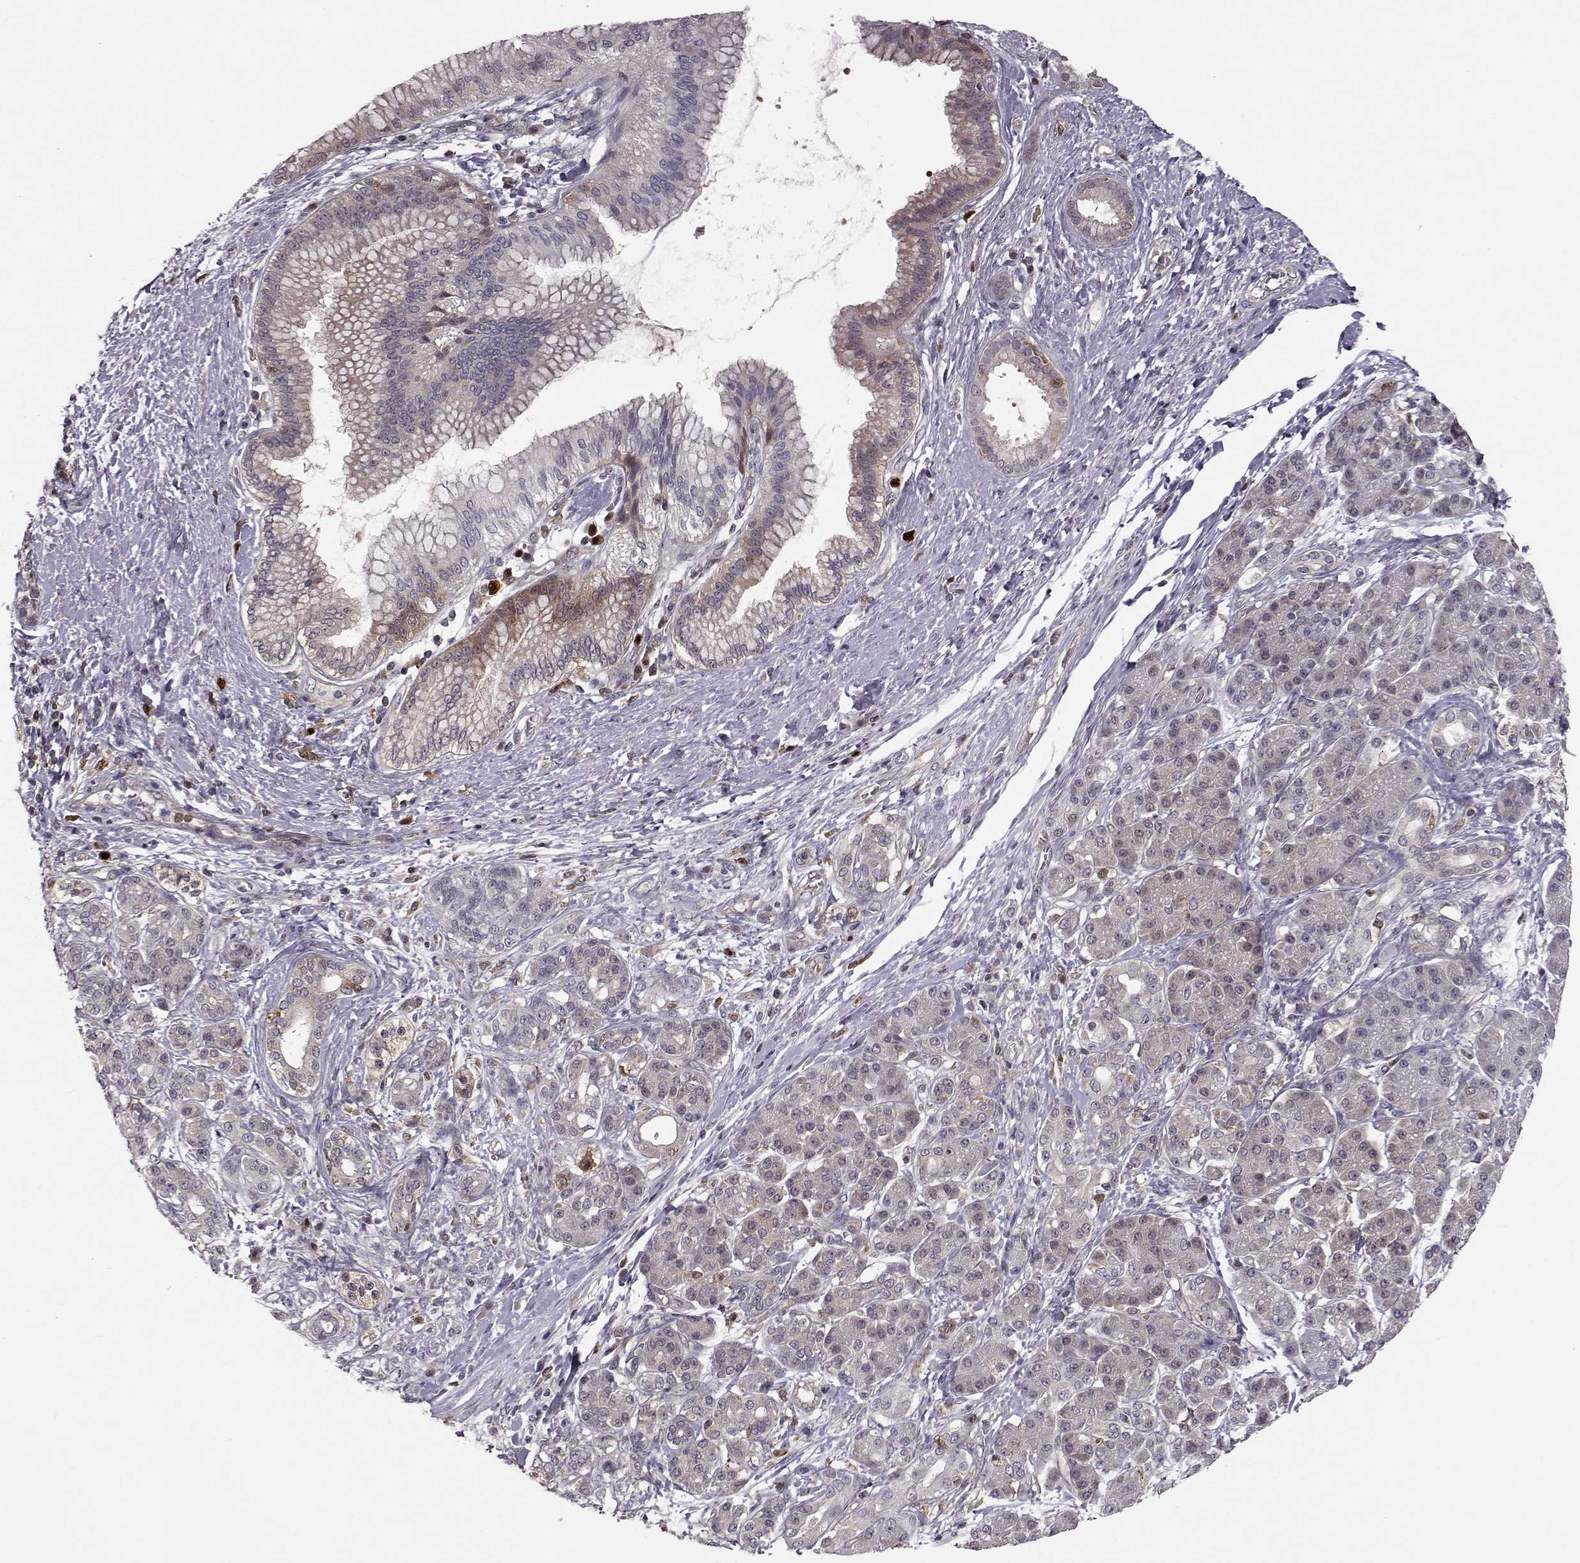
{"staining": {"intensity": "moderate", "quantity": "<25%", "location": "cytoplasmic/membranous"}, "tissue": "pancreatic cancer", "cell_type": "Tumor cells", "image_type": "cancer", "snomed": [{"axis": "morphology", "description": "Adenocarcinoma, NOS"}, {"axis": "topography", "description": "Pancreas"}], "caption": "Brown immunohistochemical staining in pancreatic cancer exhibits moderate cytoplasmic/membranous staining in approximately <25% of tumor cells. (Stains: DAB (3,3'-diaminobenzidine) in brown, nuclei in blue, Microscopy: brightfield microscopy at high magnification).", "gene": "RANBP1", "patient": {"sex": "female", "age": 73}}